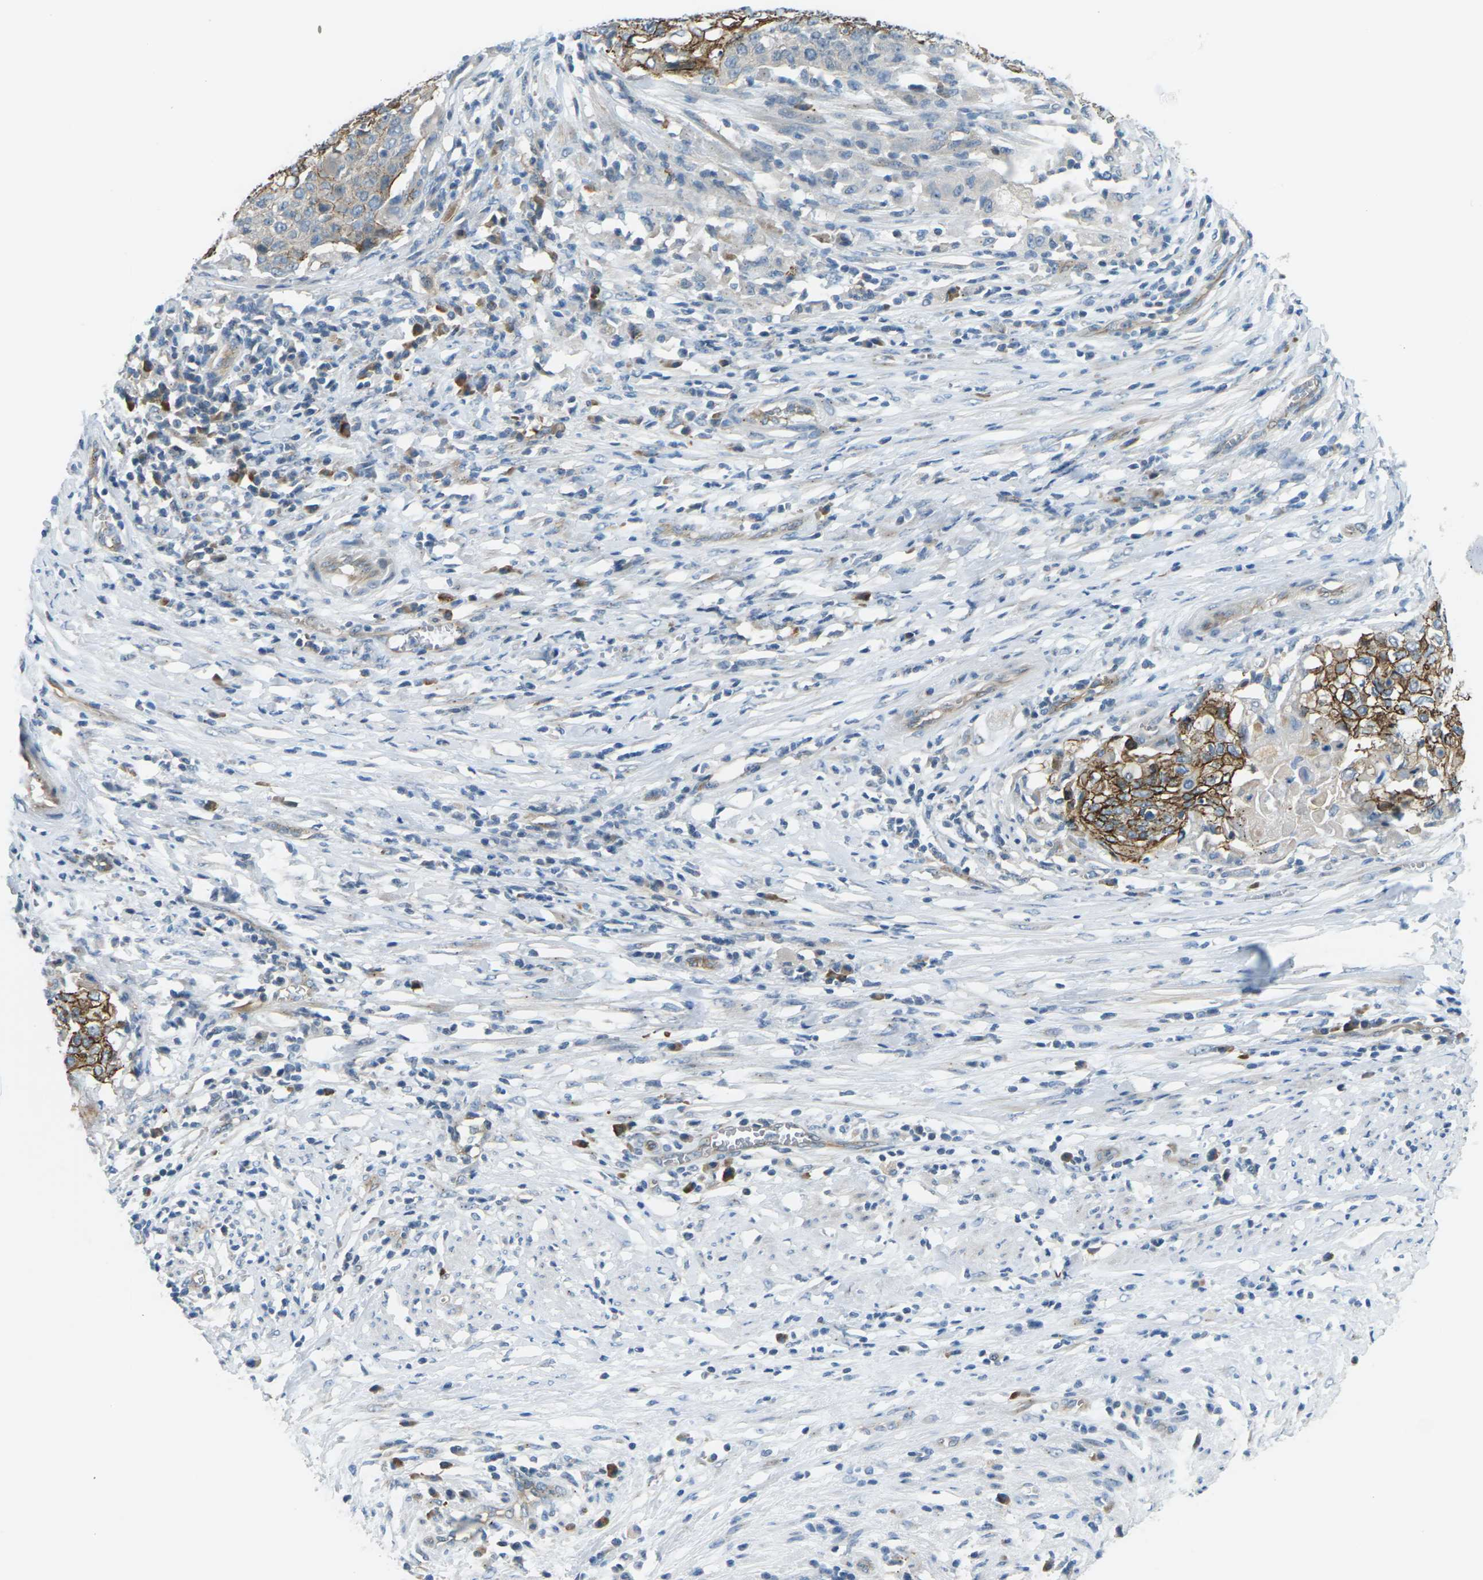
{"staining": {"intensity": "moderate", "quantity": "25%-75%", "location": "cytoplasmic/membranous"}, "tissue": "cervical cancer", "cell_type": "Tumor cells", "image_type": "cancer", "snomed": [{"axis": "morphology", "description": "Squamous cell carcinoma, NOS"}, {"axis": "topography", "description": "Cervix"}], "caption": "Squamous cell carcinoma (cervical) tissue displays moderate cytoplasmic/membranous positivity in about 25%-75% of tumor cells, visualized by immunohistochemistry.", "gene": "SLC13A3", "patient": {"sex": "female", "age": 39}}